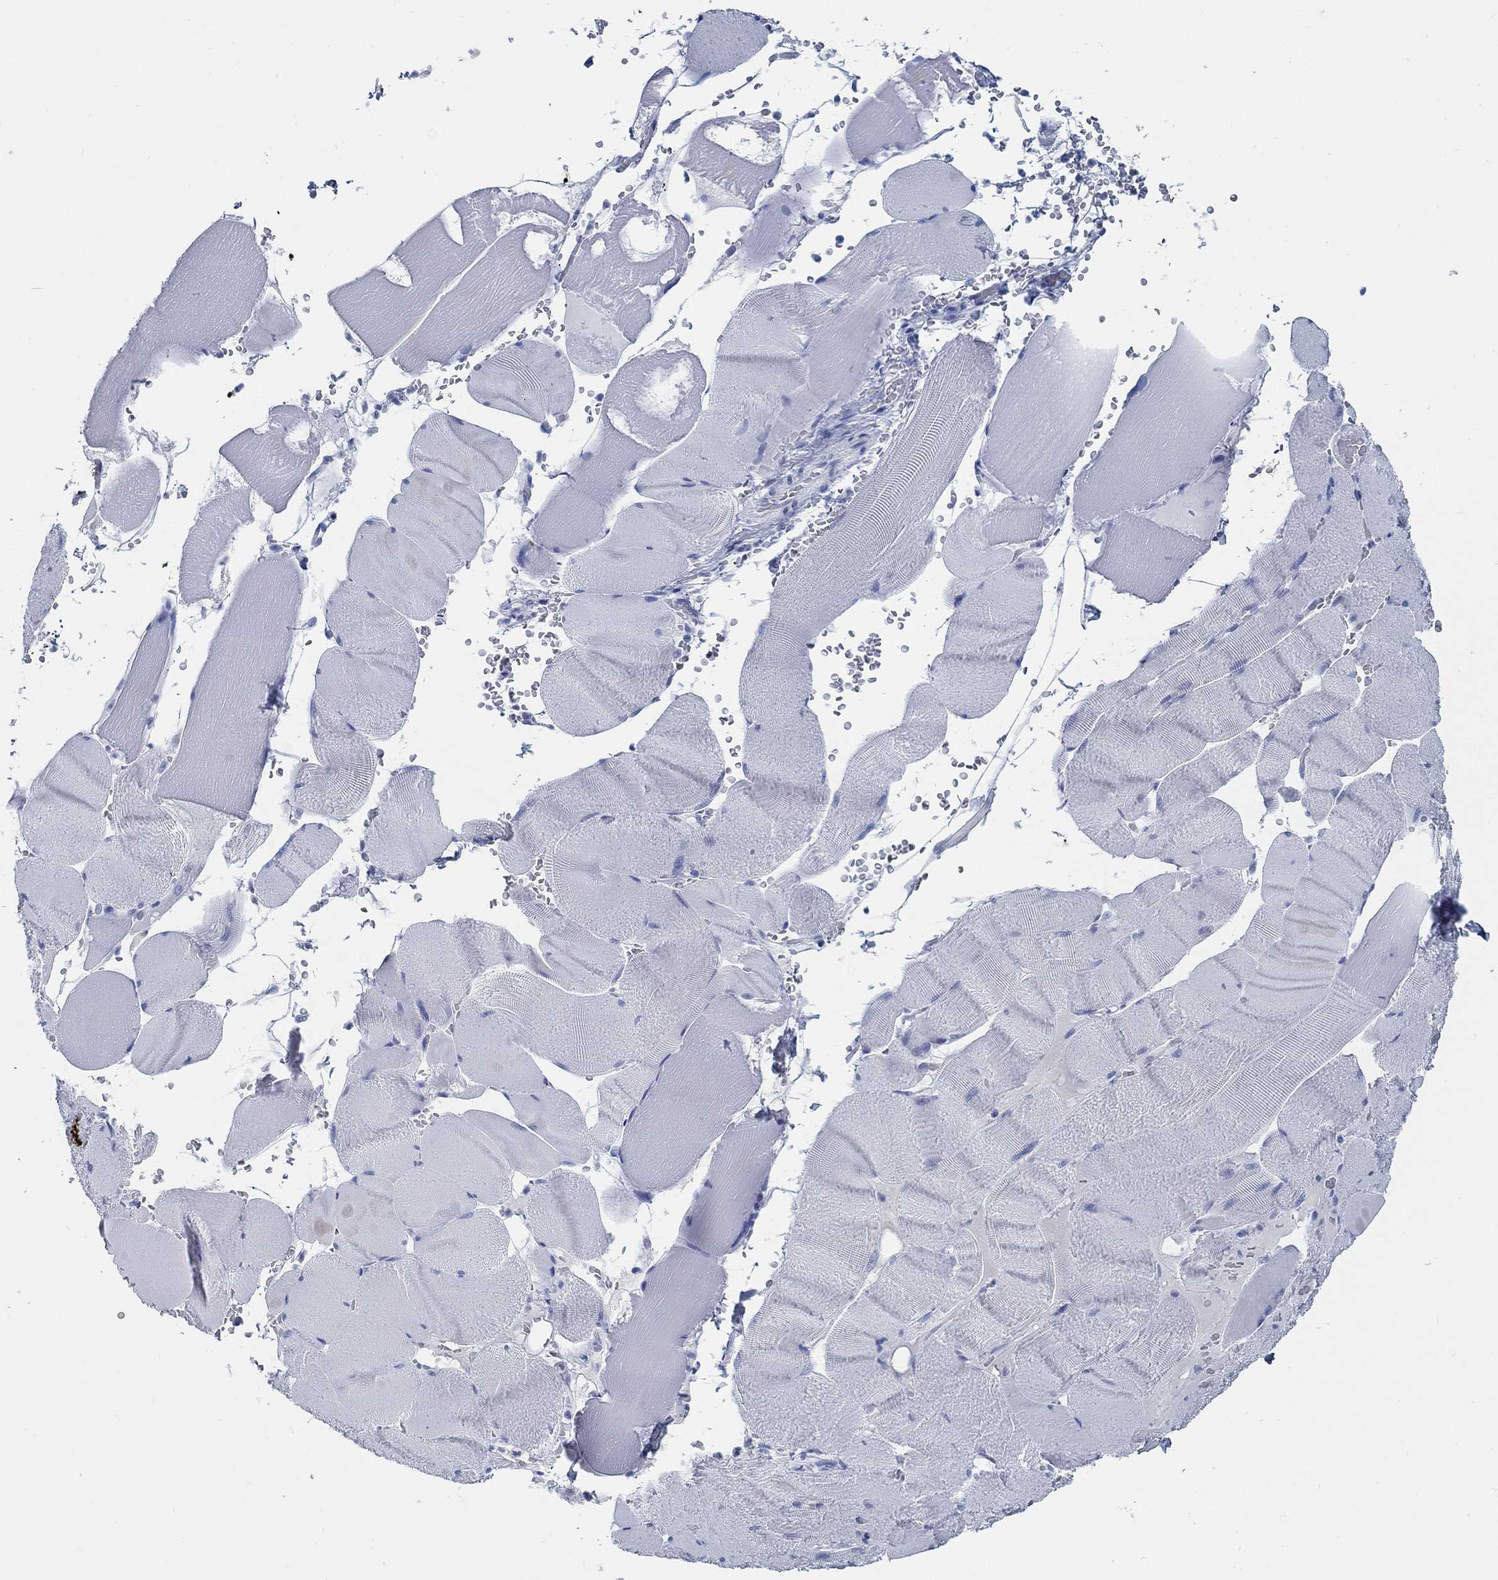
{"staining": {"intensity": "negative", "quantity": "none", "location": "none"}, "tissue": "skeletal muscle", "cell_type": "Myocytes", "image_type": "normal", "snomed": [{"axis": "morphology", "description": "Normal tissue, NOS"}, {"axis": "topography", "description": "Skeletal muscle"}], "caption": "IHC of unremarkable human skeletal muscle displays no staining in myocytes.", "gene": "SLC45A1", "patient": {"sex": "male", "age": 56}}